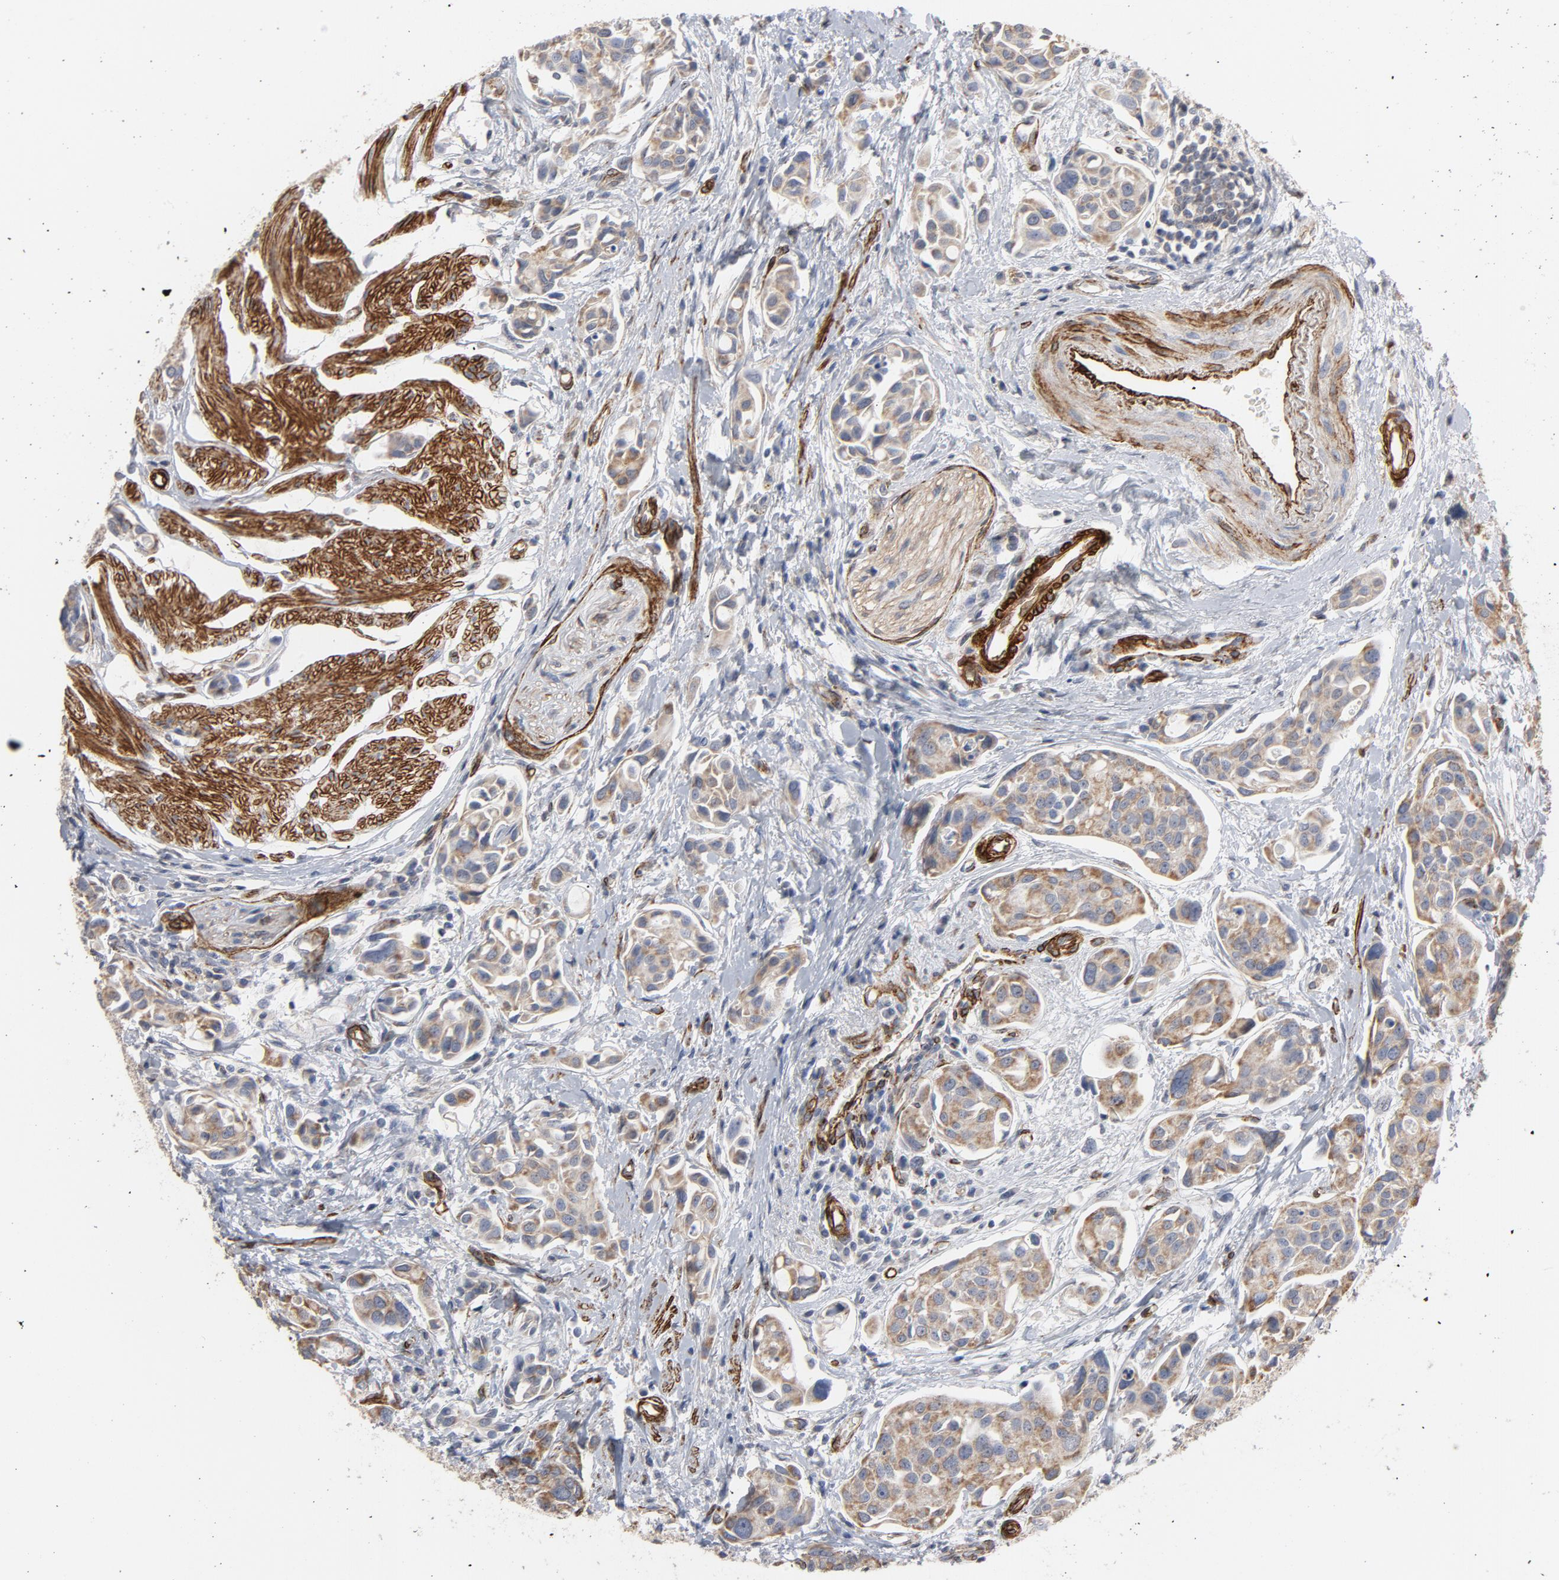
{"staining": {"intensity": "weak", "quantity": ">75%", "location": "cytoplasmic/membranous"}, "tissue": "urothelial cancer", "cell_type": "Tumor cells", "image_type": "cancer", "snomed": [{"axis": "morphology", "description": "Urothelial carcinoma, High grade"}, {"axis": "topography", "description": "Urinary bladder"}], "caption": "There is low levels of weak cytoplasmic/membranous staining in tumor cells of urothelial cancer, as demonstrated by immunohistochemical staining (brown color).", "gene": "GNG2", "patient": {"sex": "male", "age": 78}}